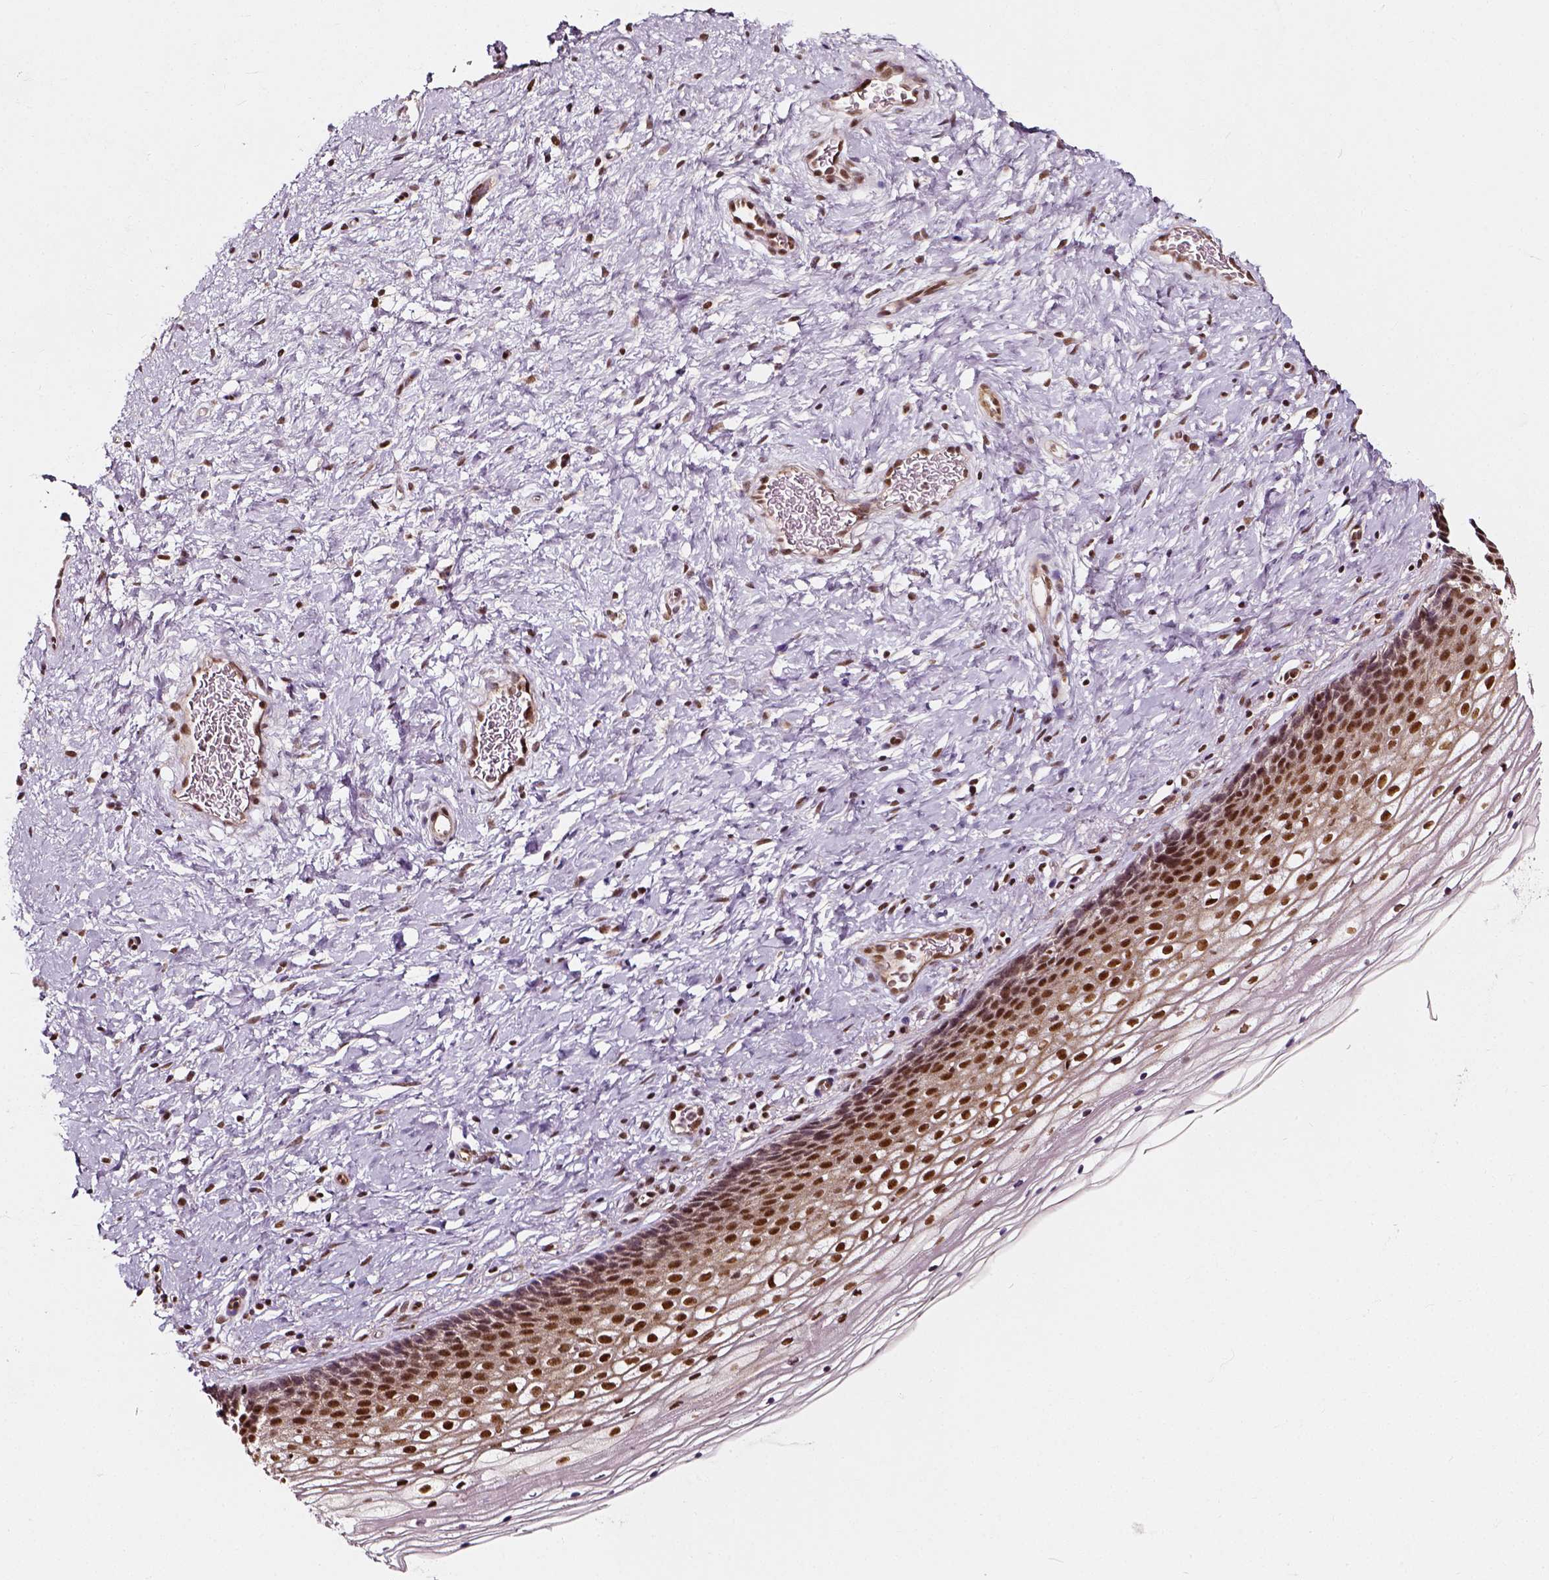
{"staining": {"intensity": "moderate", "quantity": ">75%", "location": "nuclear"}, "tissue": "cervix", "cell_type": "Glandular cells", "image_type": "normal", "snomed": [{"axis": "morphology", "description": "Normal tissue, NOS"}, {"axis": "topography", "description": "Cervix"}], "caption": "Immunohistochemical staining of unremarkable human cervix shows medium levels of moderate nuclear staining in about >75% of glandular cells.", "gene": "NACC1", "patient": {"sex": "female", "age": 34}}